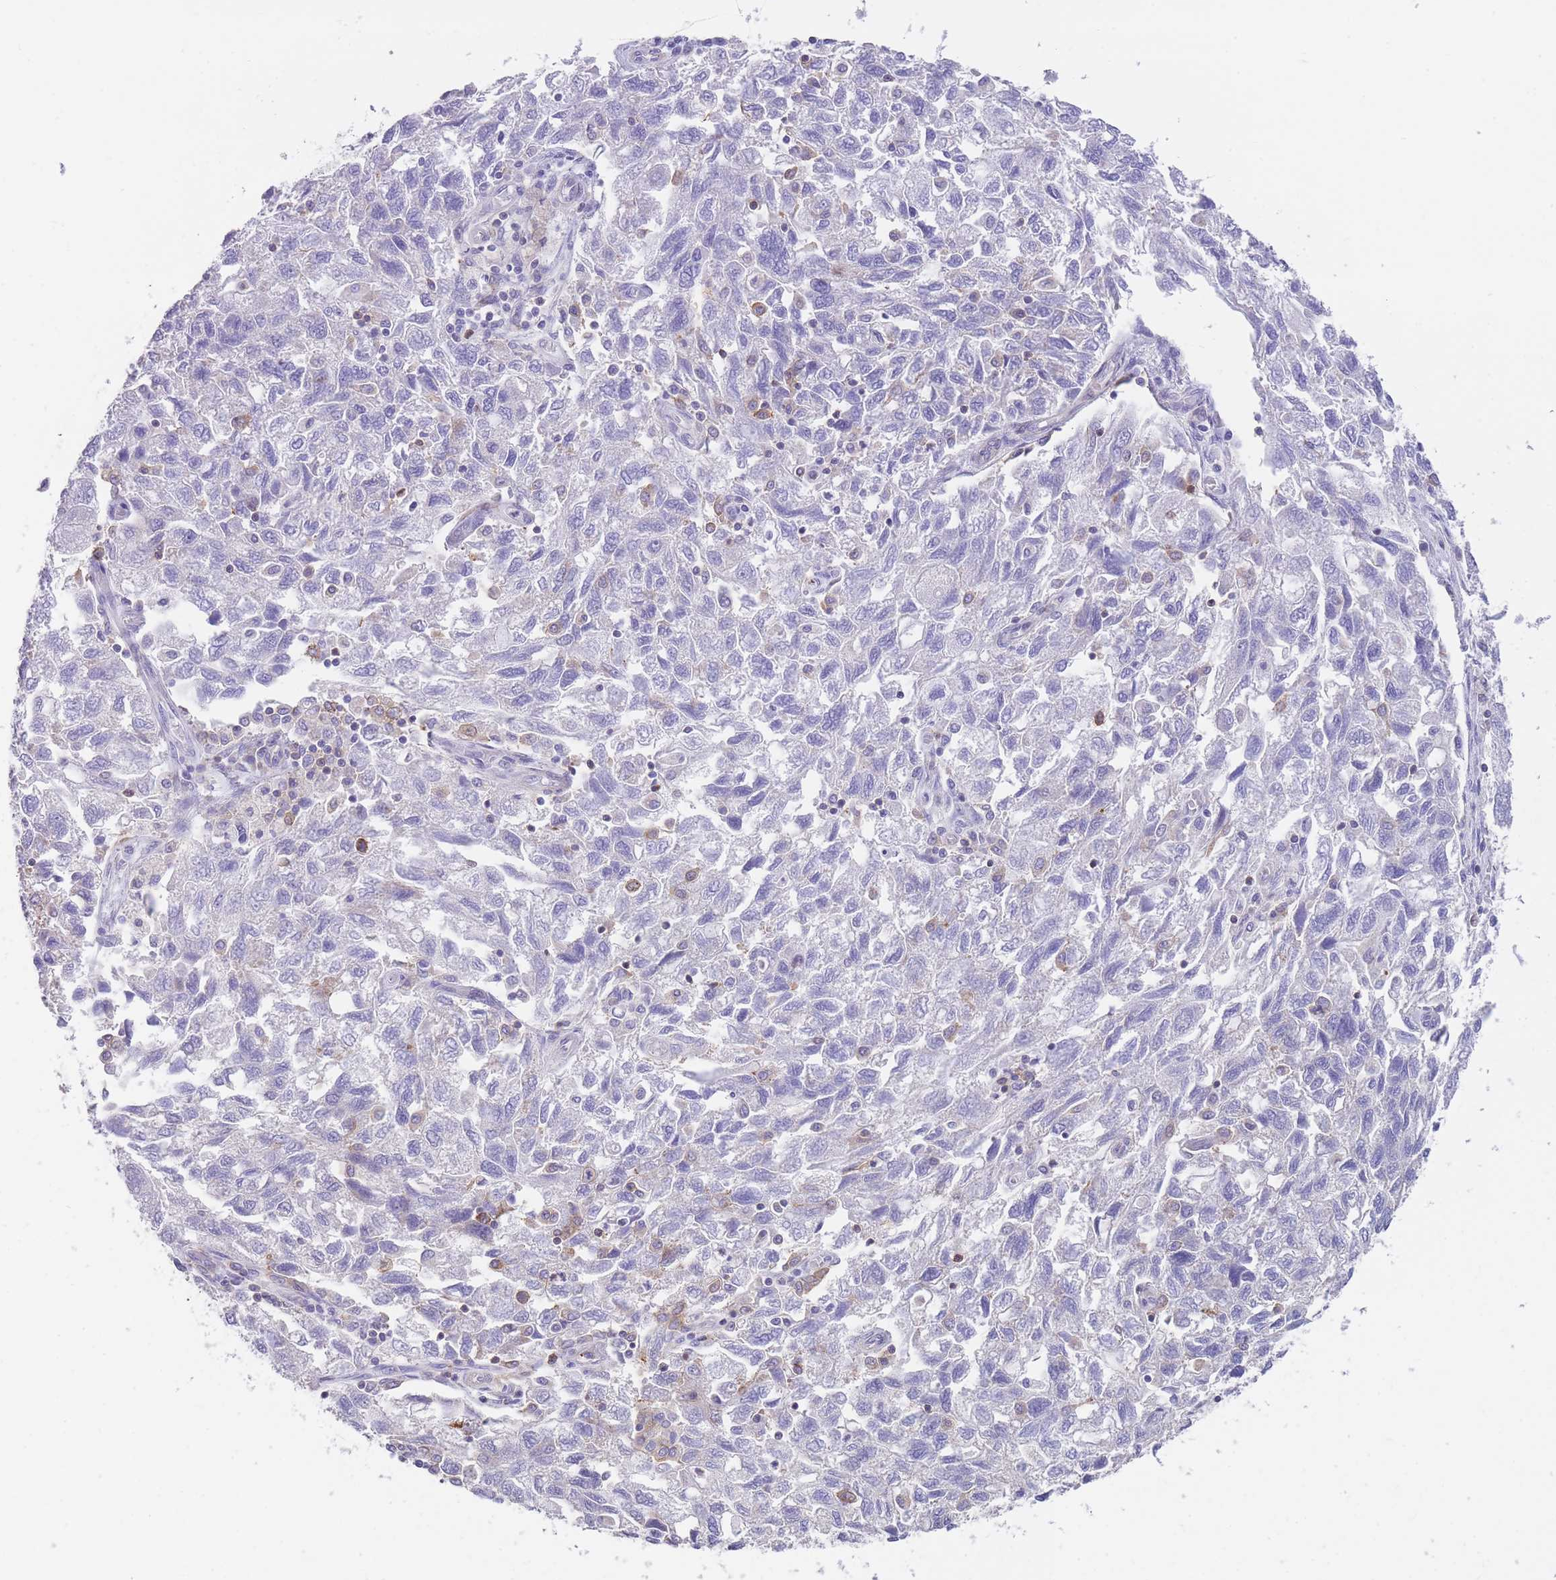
{"staining": {"intensity": "negative", "quantity": "none", "location": "none"}, "tissue": "ovarian cancer", "cell_type": "Tumor cells", "image_type": "cancer", "snomed": [{"axis": "morphology", "description": "Carcinoma, NOS"}, {"axis": "morphology", "description": "Cystadenocarcinoma, serous, NOS"}, {"axis": "topography", "description": "Ovary"}], "caption": "Immunohistochemistry (IHC) photomicrograph of ovarian carcinoma stained for a protein (brown), which displays no expression in tumor cells.", "gene": "LDB3", "patient": {"sex": "female", "age": 69}}